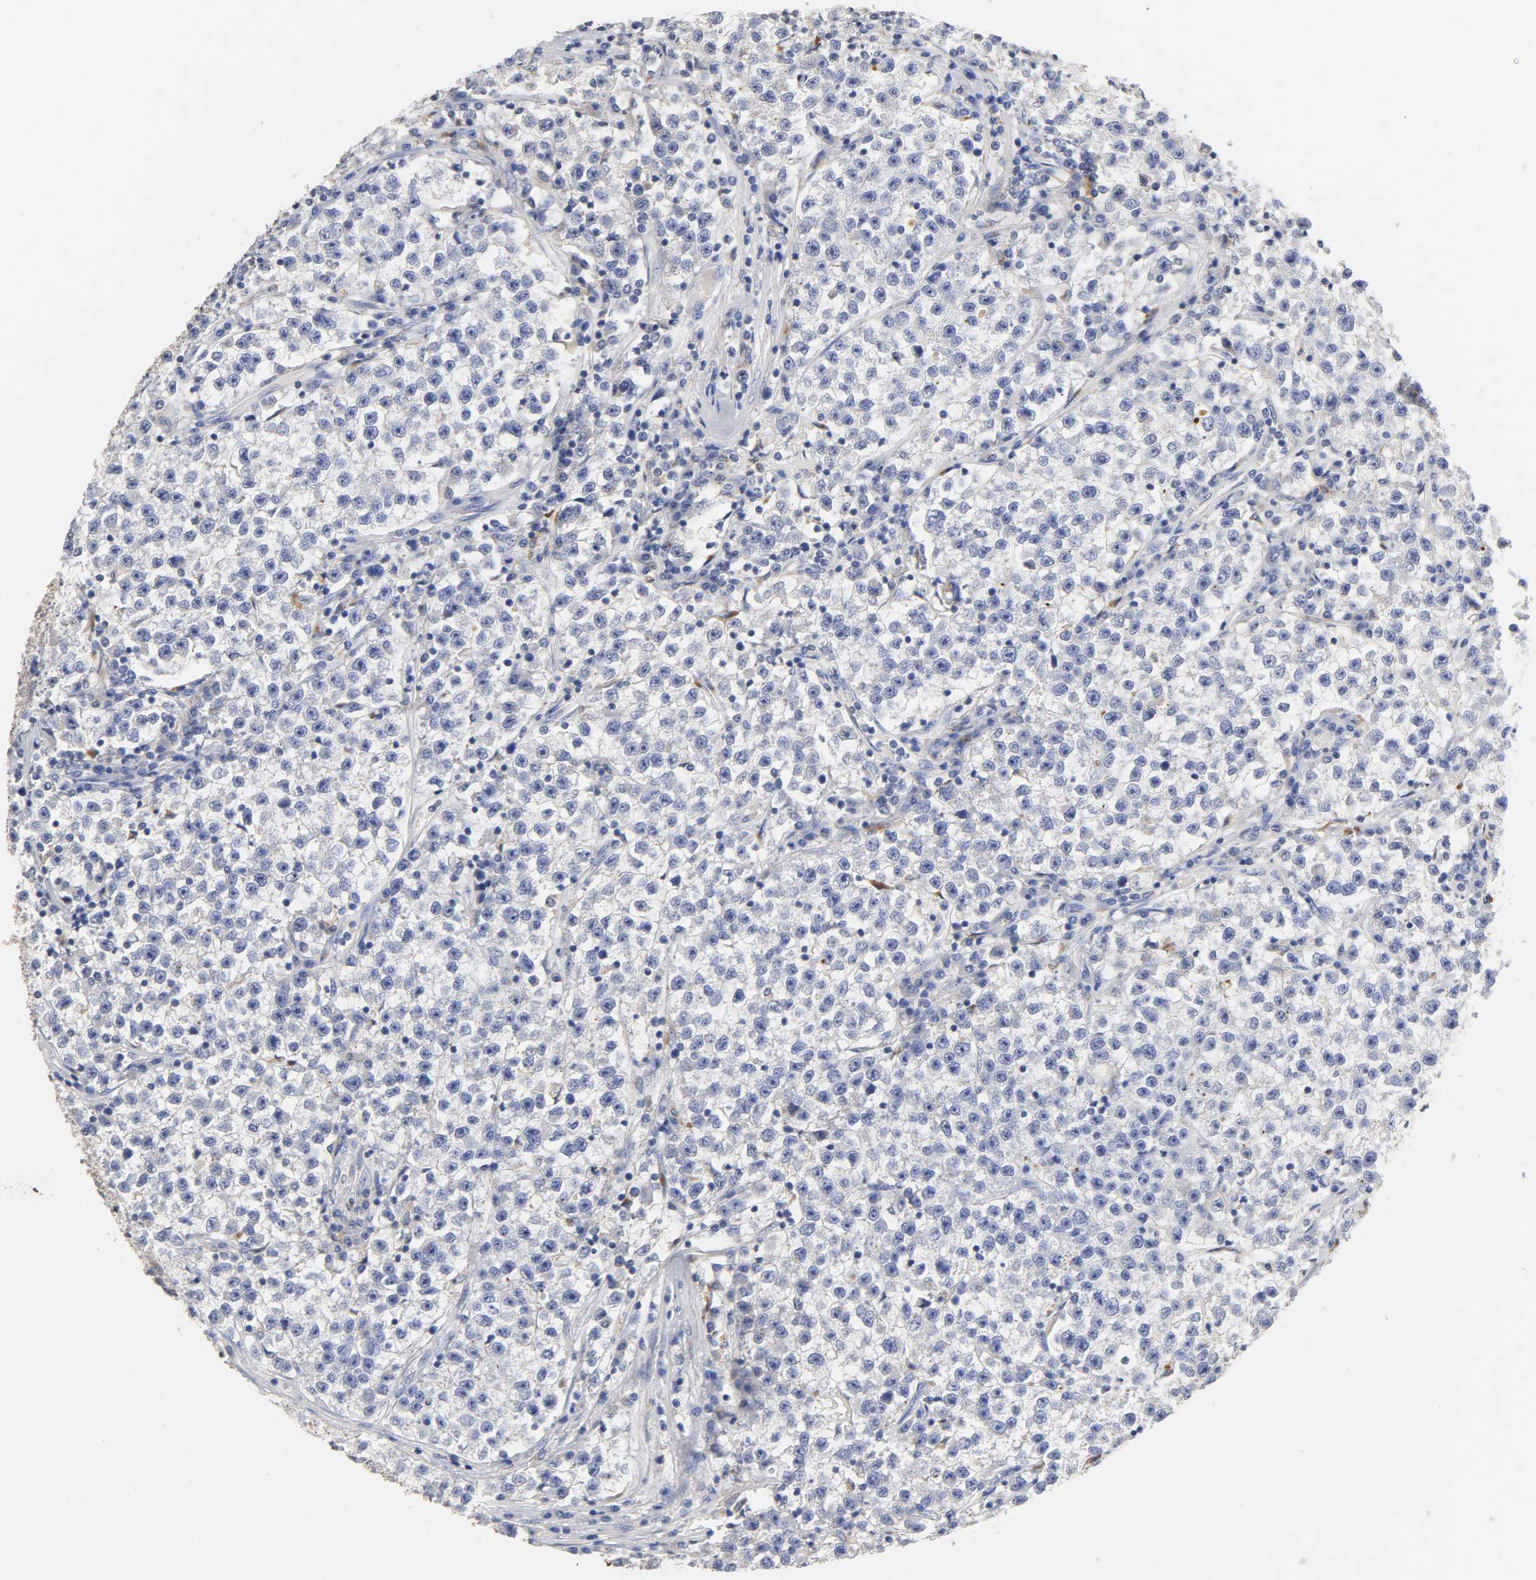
{"staining": {"intensity": "negative", "quantity": "none", "location": "none"}, "tissue": "testis cancer", "cell_type": "Tumor cells", "image_type": "cancer", "snomed": [{"axis": "morphology", "description": "Seminoma, NOS"}, {"axis": "topography", "description": "Testis"}], "caption": "Protein analysis of testis cancer (seminoma) shows no significant staining in tumor cells.", "gene": "SEMA5A", "patient": {"sex": "male", "age": 22}}